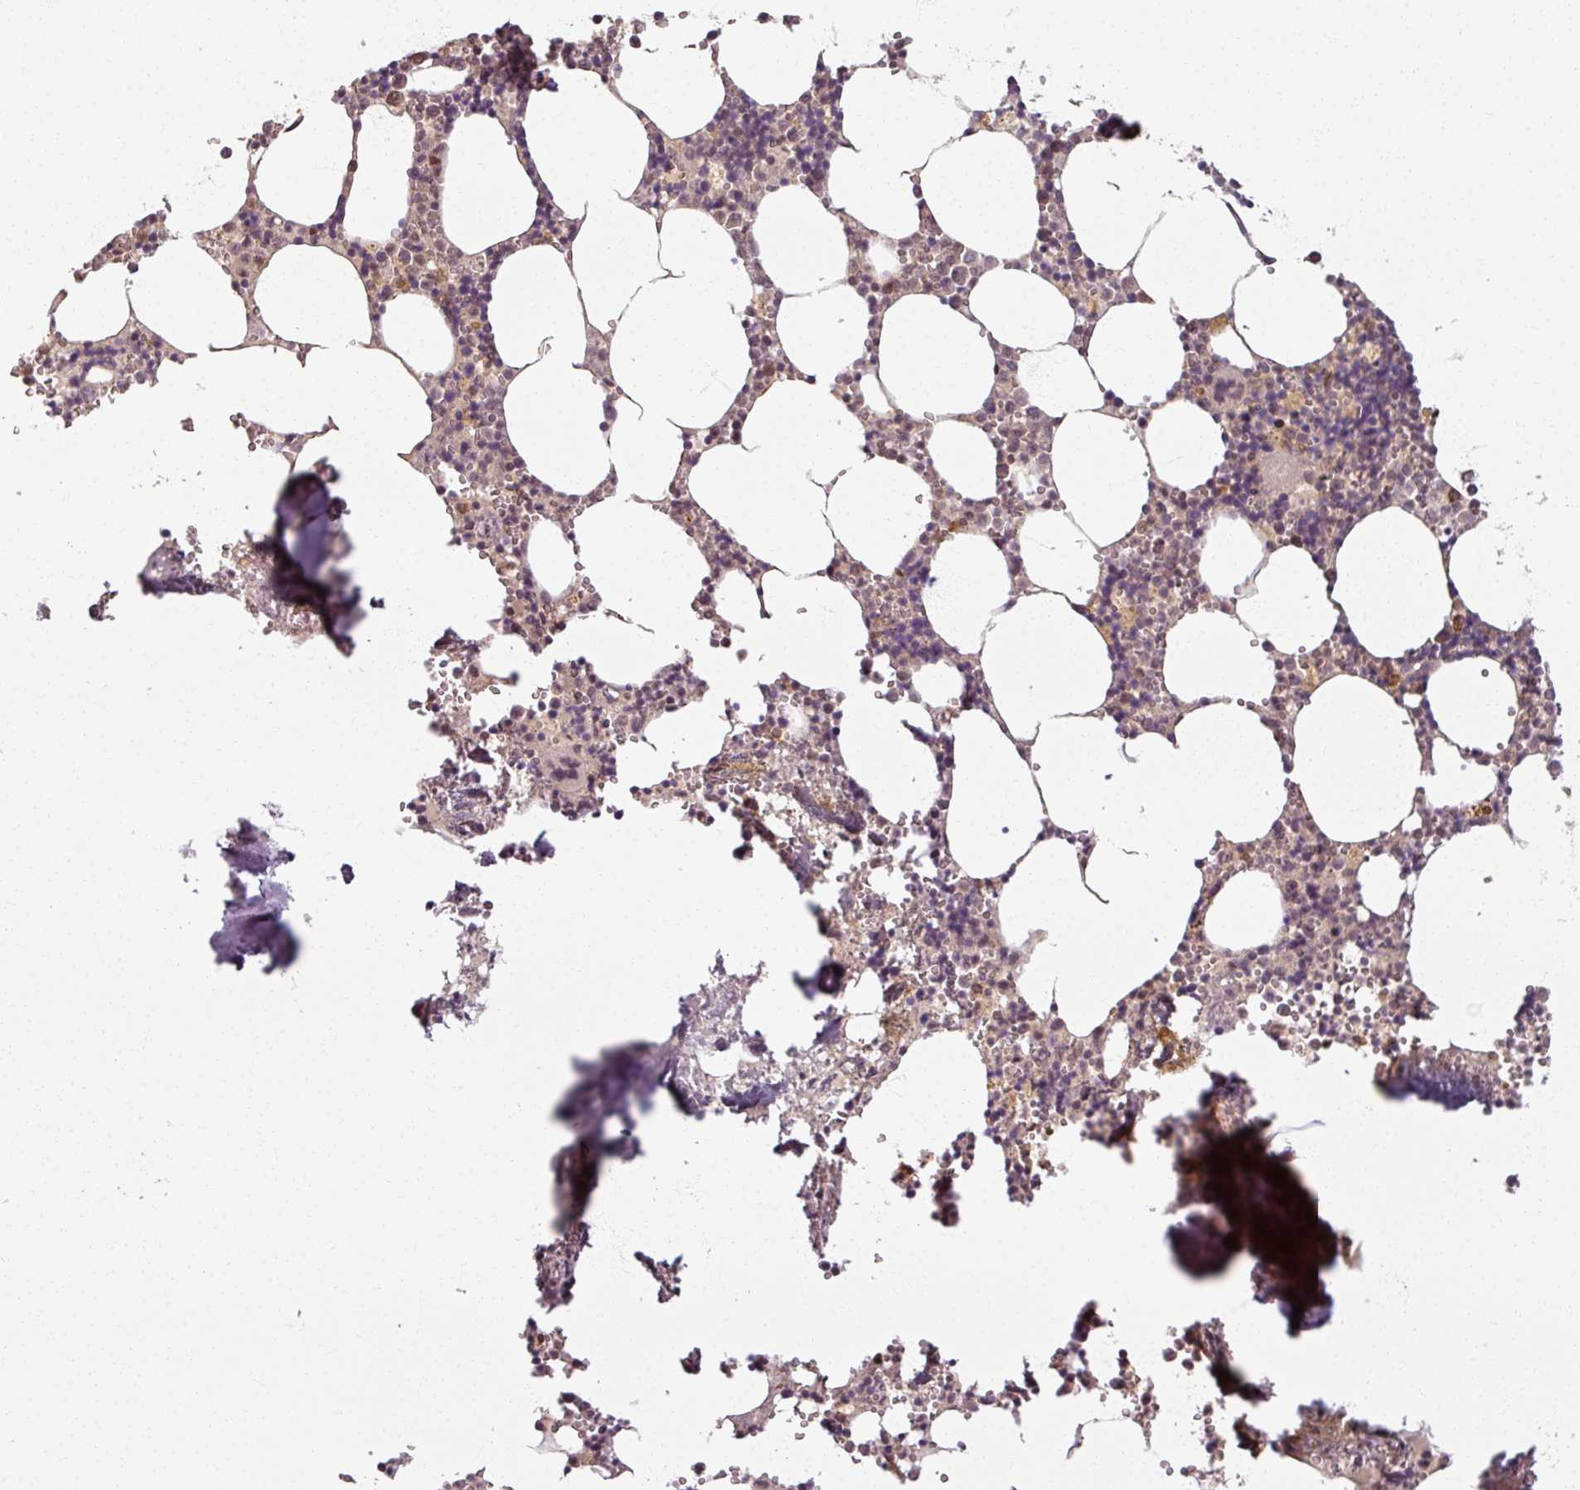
{"staining": {"intensity": "moderate", "quantity": "<25%", "location": "nuclear"}, "tissue": "bone marrow", "cell_type": "Hematopoietic cells", "image_type": "normal", "snomed": [{"axis": "morphology", "description": "Normal tissue, NOS"}, {"axis": "topography", "description": "Bone marrow"}], "caption": "Normal bone marrow demonstrates moderate nuclear positivity in approximately <25% of hematopoietic cells, visualized by immunohistochemistry. (DAB IHC with brightfield microscopy, high magnification).", "gene": "POLR2G", "patient": {"sex": "male", "age": 54}}